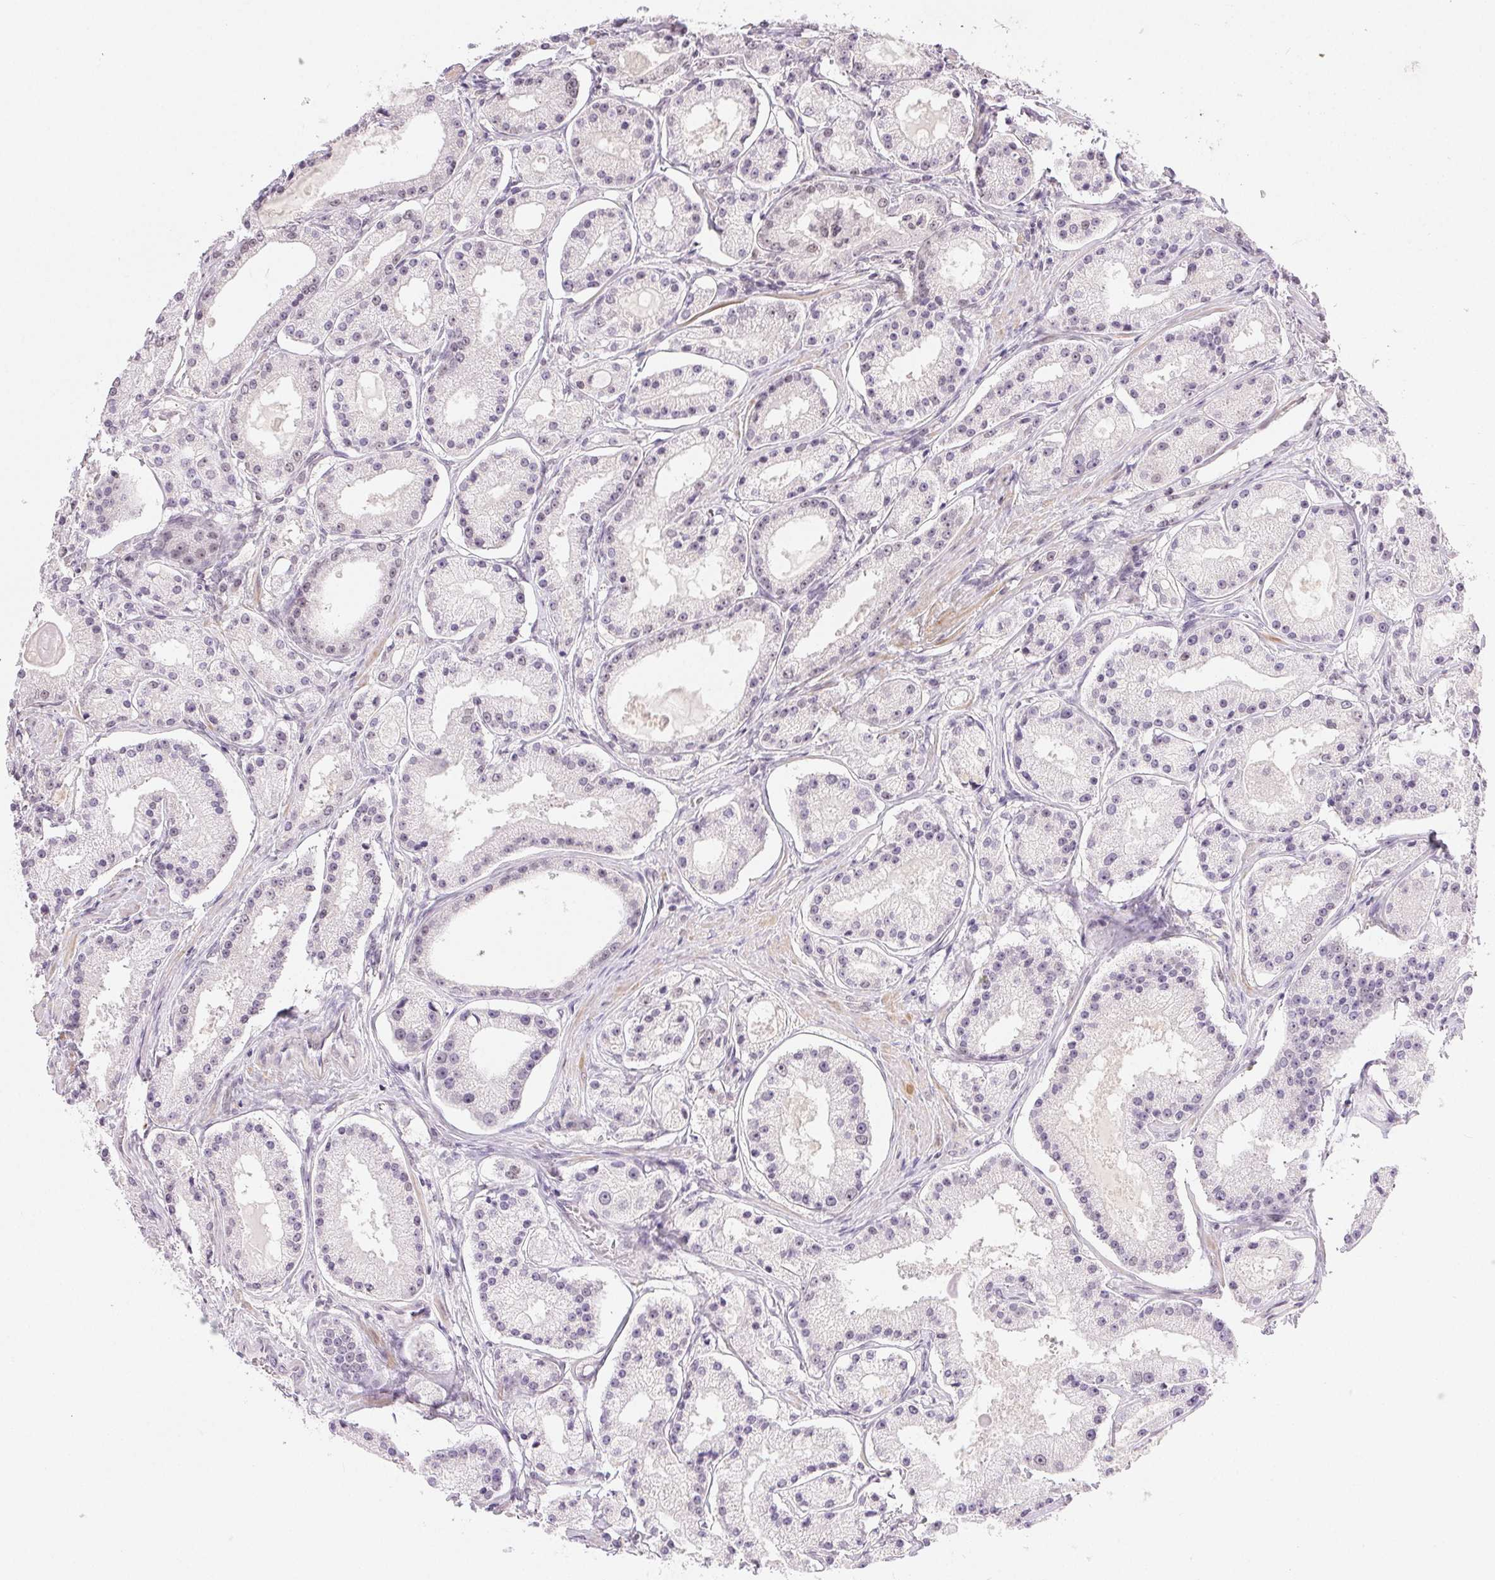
{"staining": {"intensity": "weak", "quantity": "<25%", "location": "nuclear"}, "tissue": "prostate cancer", "cell_type": "Tumor cells", "image_type": "cancer", "snomed": [{"axis": "morphology", "description": "Adenocarcinoma, Low grade"}, {"axis": "topography", "description": "Prostate"}], "caption": "Tumor cells are negative for protein expression in human adenocarcinoma (low-grade) (prostate).", "gene": "PRPF18", "patient": {"sex": "male", "age": 57}}